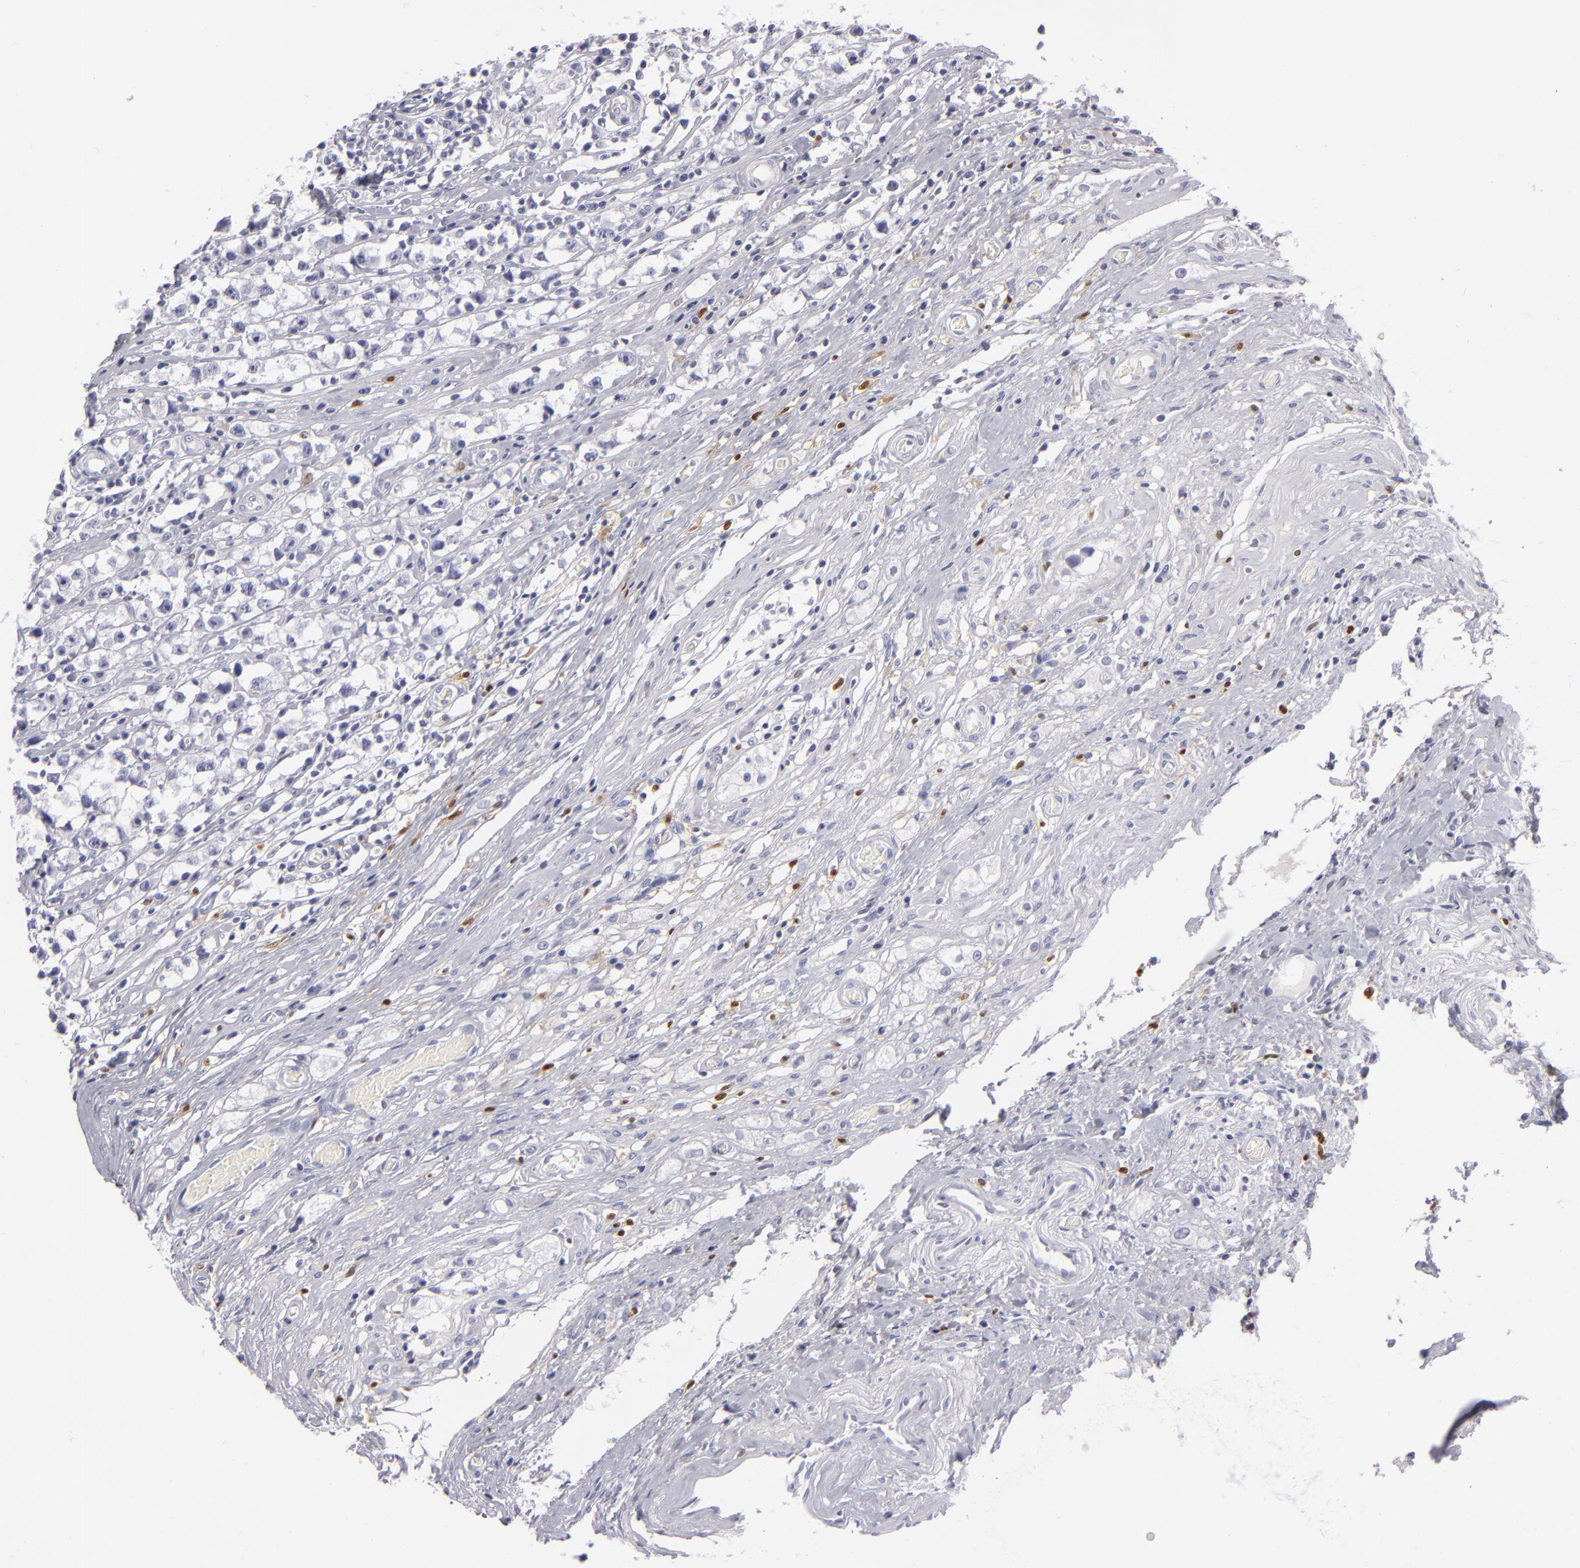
{"staining": {"intensity": "negative", "quantity": "none", "location": "none"}, "tissue": "testis cancer", "cell_type": "Tumor cells", "image_type": "cancer", "snomed": [{"axis": "morphology", "description": "Seminoma, NOS"}, {"axis": "topography", "description": "Testis"}], "caption": "High magnification brightfield microscopy of seminoma (testis) stained with DAB (3,3'-diaminobenzidine) (brown) and counterstained with hematoxylin (blue): tumor cells show no significant positivity. (DAB (3,3'-diaminobenzidine) immunohistochemistry, high magnification).", "gene": "F13A1", "patient": {"sex": "male", "age": 35}}